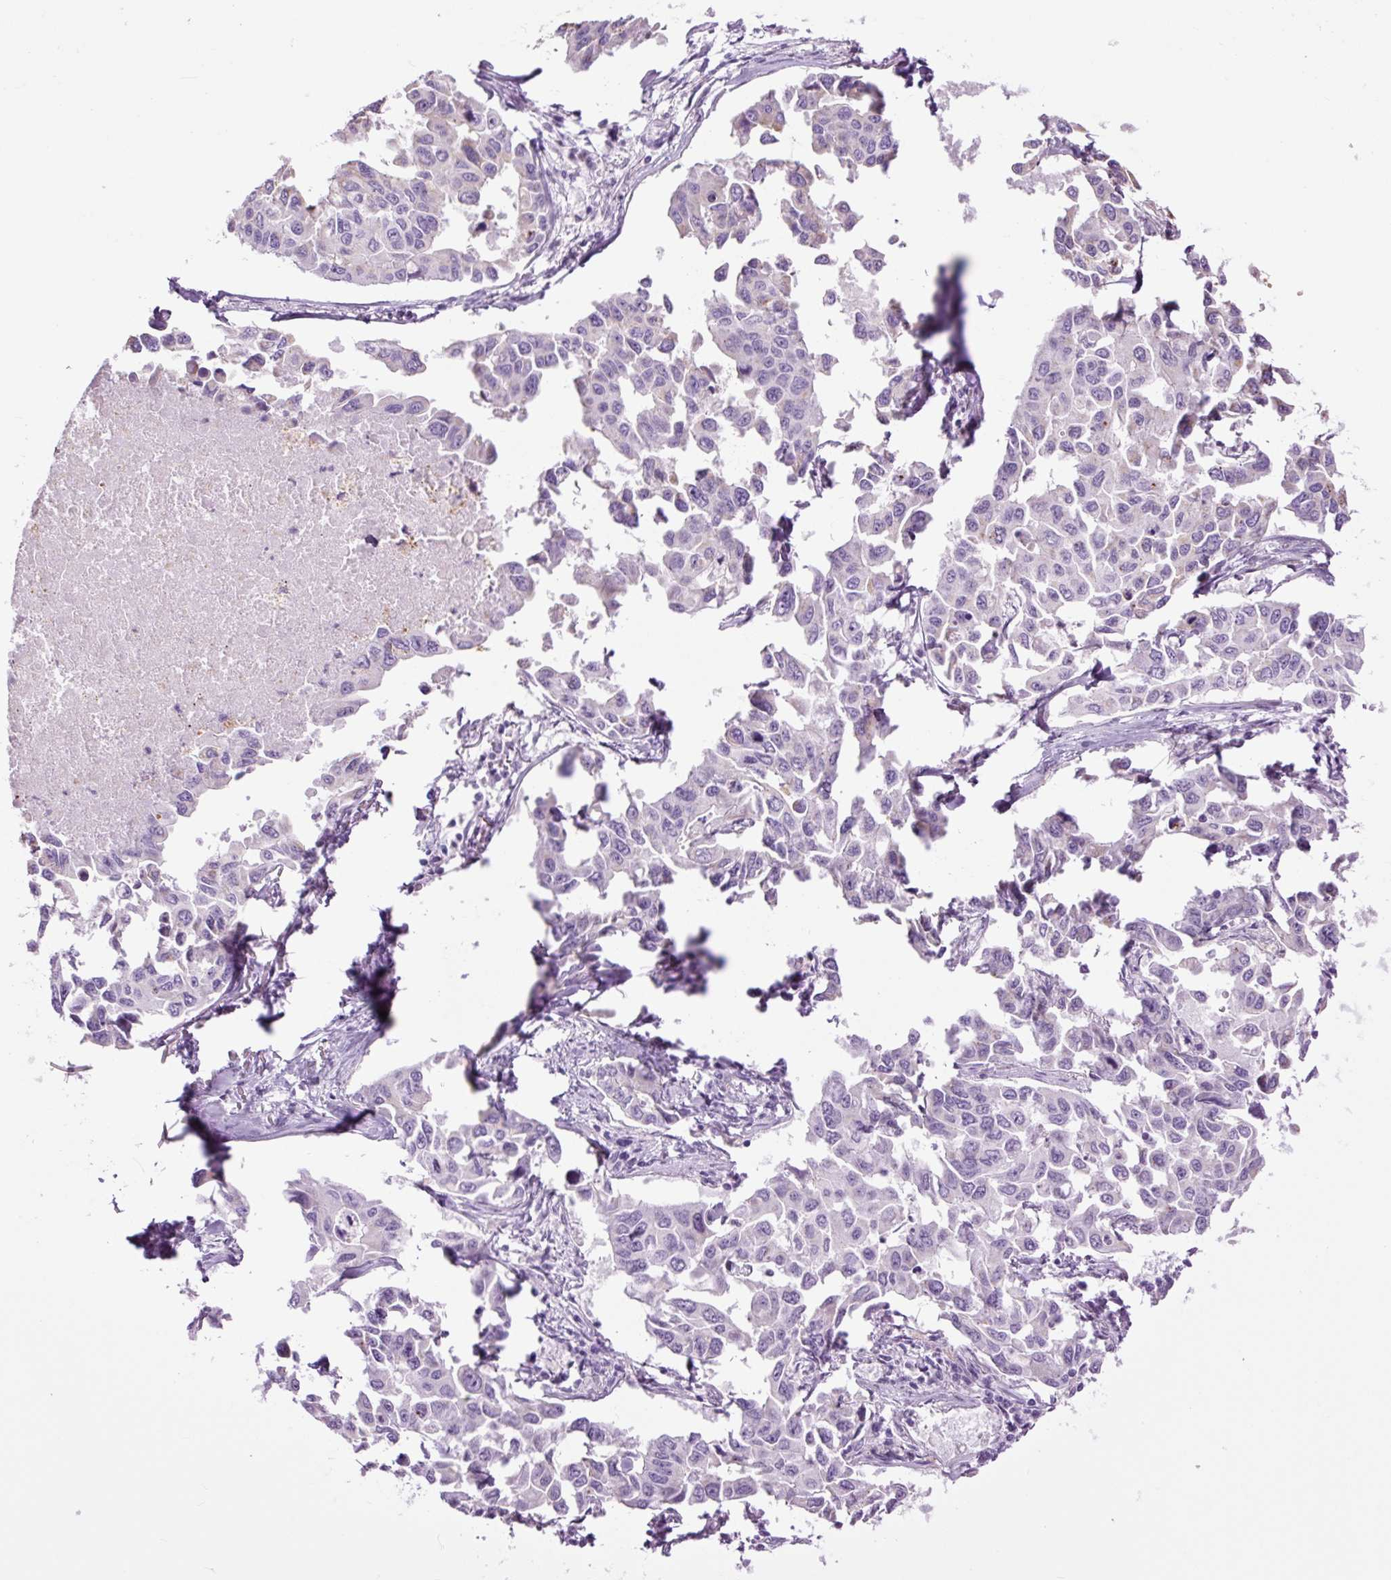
{"staining": {"intensity": "negative", "quantity": "none", "location": "none"}, "tissue": "lung cancer", "cell_type": "Tumor cells", "image_type": "cancer", "snomed": [{"axis": "morphology", "description": "Adenocarcinoma, NOS"}, {"axis": "topography", "description": "Lung"}], "caption": "Tumor cells are negative for protein expression in human adenocarcinoma (lung). (Brightfield microscopy of DAB immunohistochemistry at high magnification).", "gene": "TFF2", "patient": {"sex": "male", "age": 64}}